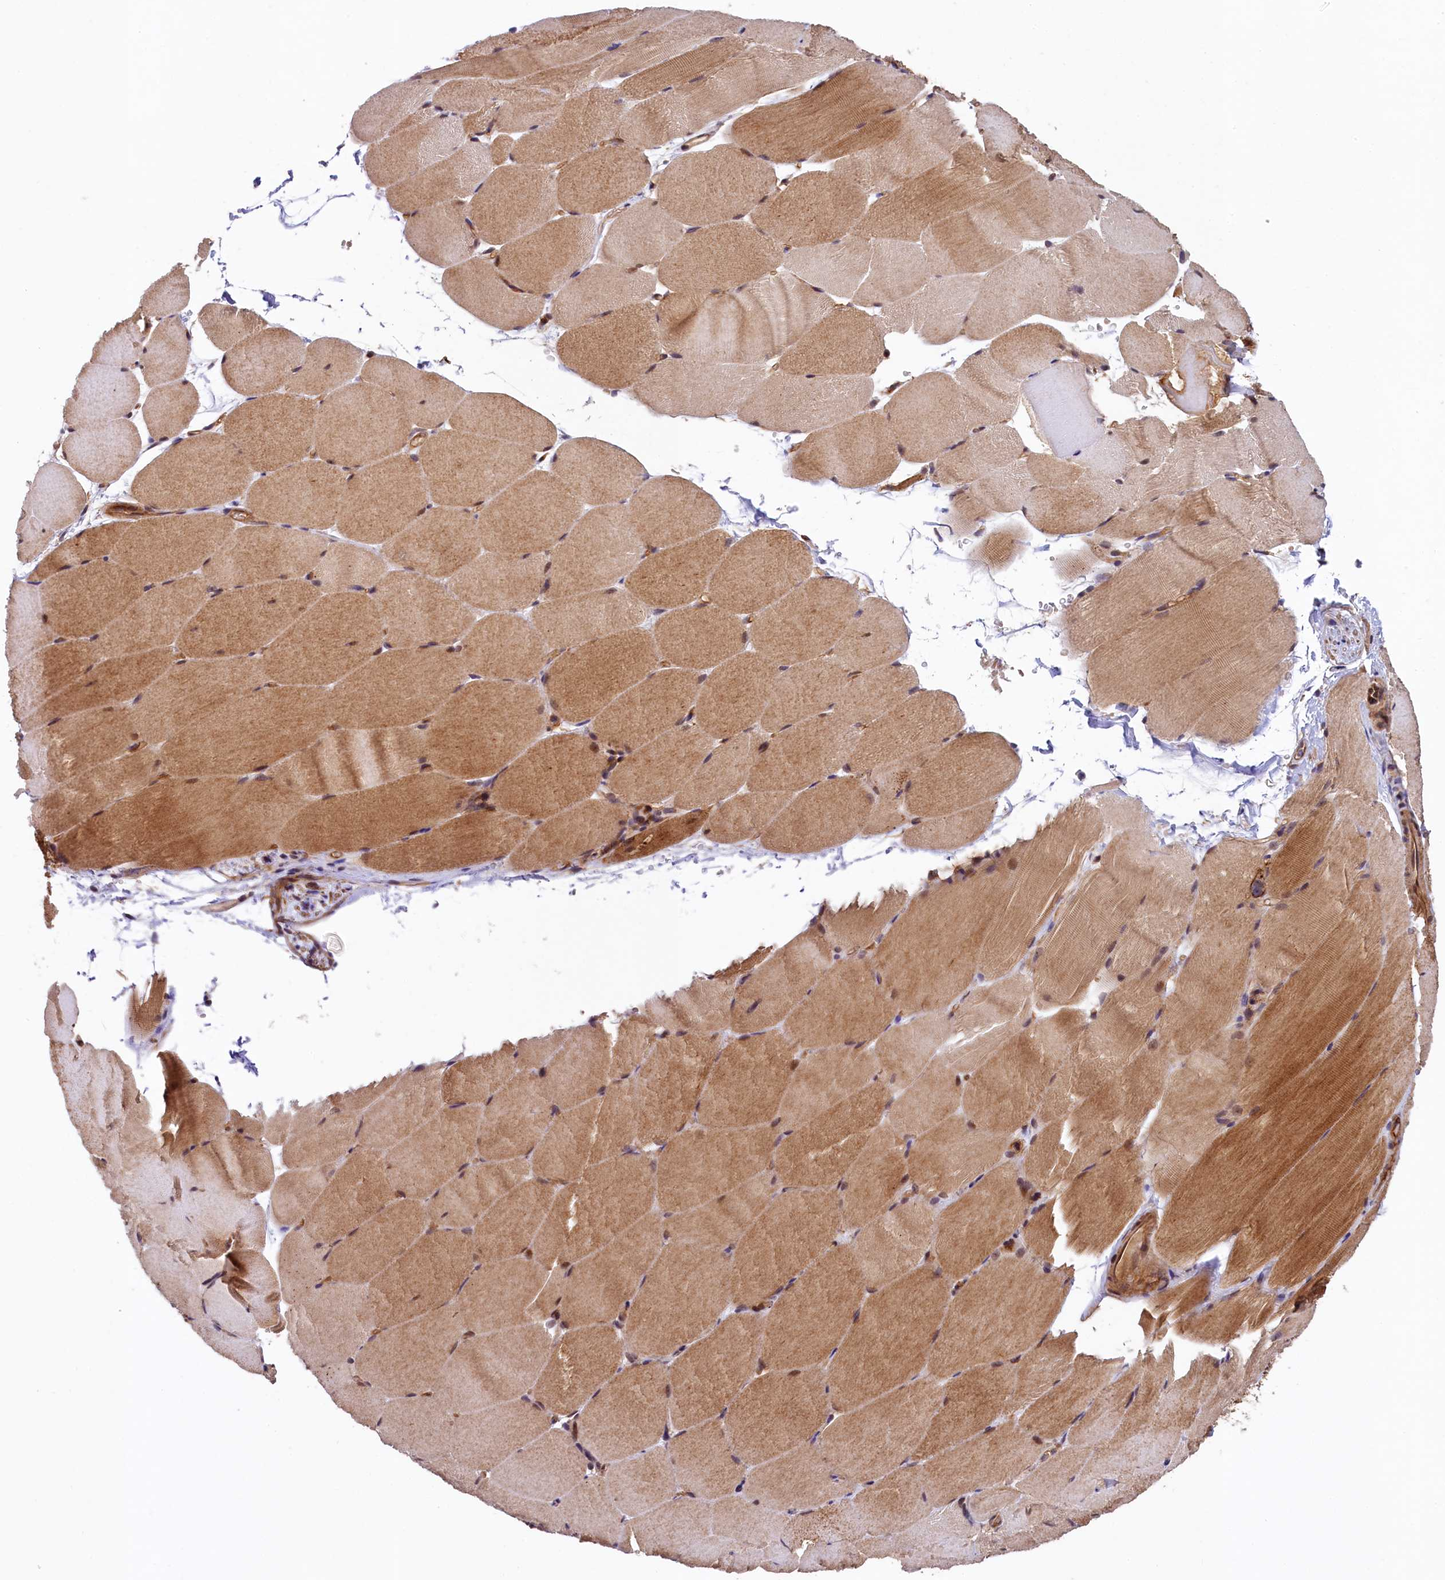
{"staining": {"intensity": "moderate", "quantity": ">75%", "location": "cytoplasmic/membranous,nuclear"}, "tissue": "skeletal muscle", "cell_type": "Myocytes", "image_type": "normal", "snomed": [{"axis": "morphology", "description": "Normal tissue, NOS"}, {"axis": "topography", "description": "Skeletal muscle"}, {"axis": "topography", "description": "Parathyroid gland"}], "caption": "A brown stain highlights moderate cytoplasmic/membranous,nuclear expression of a protein in myocytes of benign human skeletal muscle. Nuclei are stained in blue.", "gene": "ARL14EP", "patient": {"sex": "female", "age": 37}}